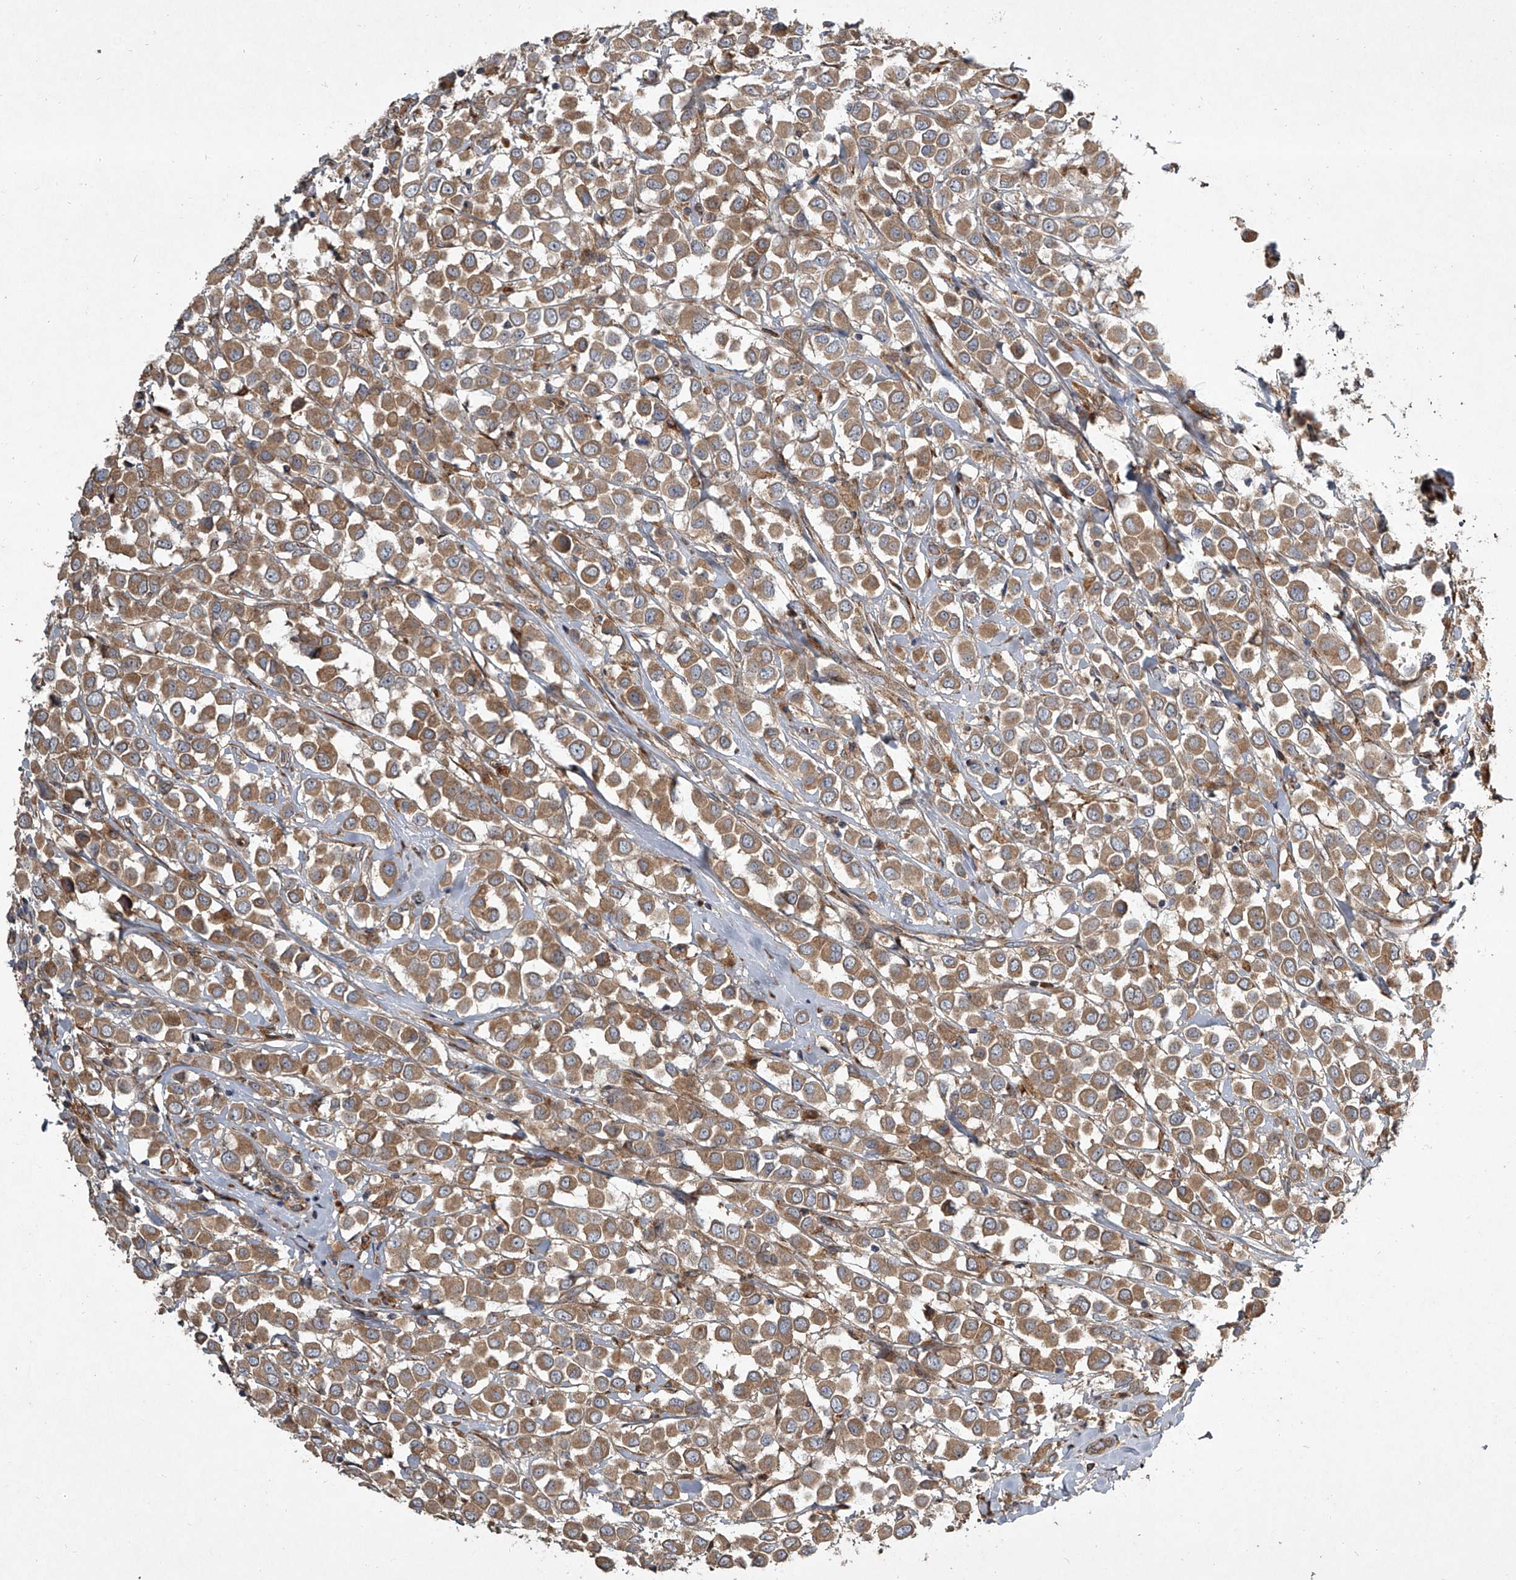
{"staining": {"intensity": "moderate", "quantity": ">75%", "location": "cytoplasmic/membranous"}, "tissue": "breast cancer", "cell_type": "Tumor cells", "image_type": "cancer", "snomed": [{"axis": "morphology", "description": "Duct carcinoma"}, {"axis": "topography", "description": "Breast"}], "caption": "Intraductal carcinoma (breast) was stained to show a protein in brown. There is medium levels of moderate cytoplasmic/membranous expression in about >75% of tumor cells.", "gene": "EVA1C", "patient": {"sex": "female", "age": 61}}